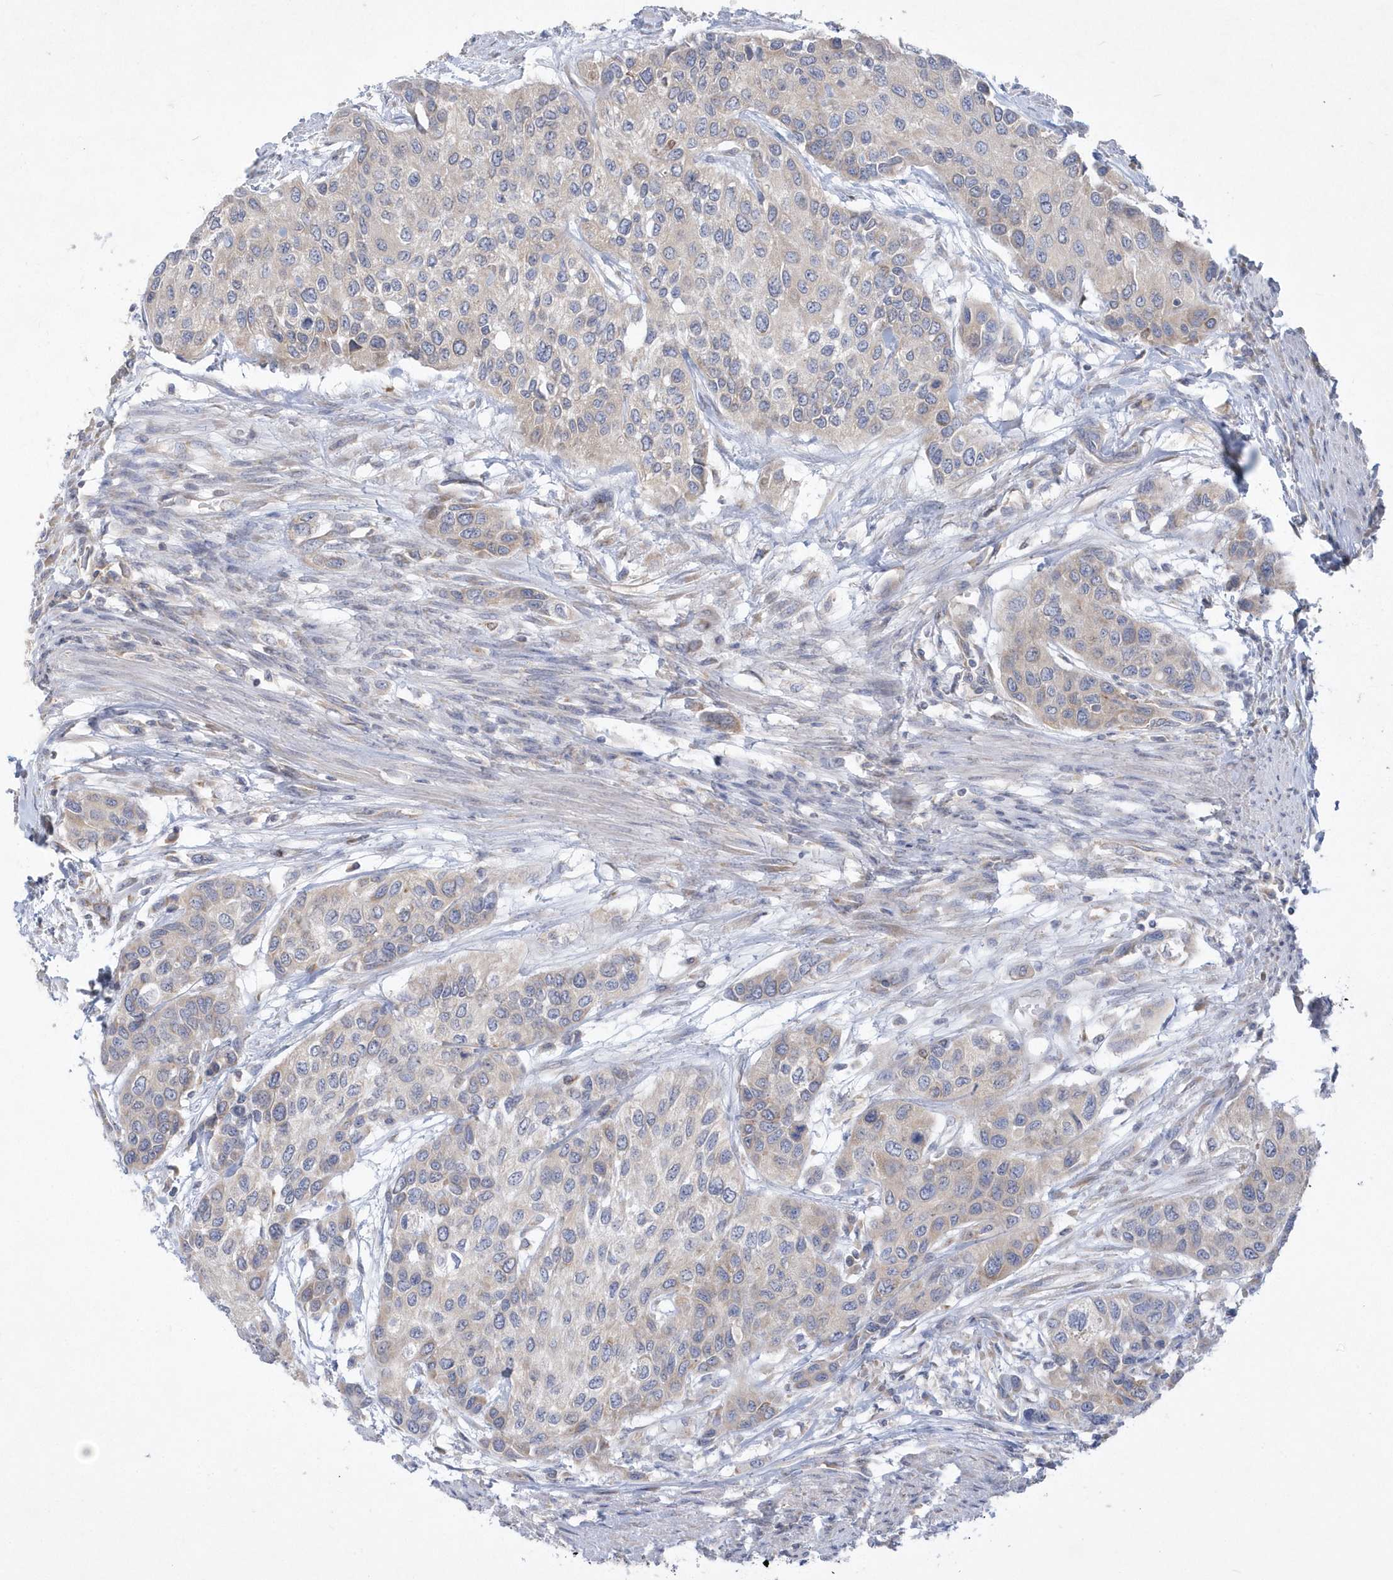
{"staining": {"intensity": "weak", "quantity": "<25%", "location": "cytoplasmic/membranous"}, "tissue": "urothelial cancer", "cell_type": "Tumor cells", "image_type": "cancer", "snomed": [{"axis": "morphology", "description": "Normal tissue, NOS"}, {"axis": "morphology", "description": "Urothelial carcinoma, High grade"}, {"axis": "topography", "description": "Vascular tissue"}, {"axis": "topography", "description": "Urinary bladder"}], "caption": "A photomicrograph of human urothelial carcinoma (high-grade) is negative for staining in tumor cells.", "gene": "DGAT1", "patient": {"sex": "female", "age": 56}}